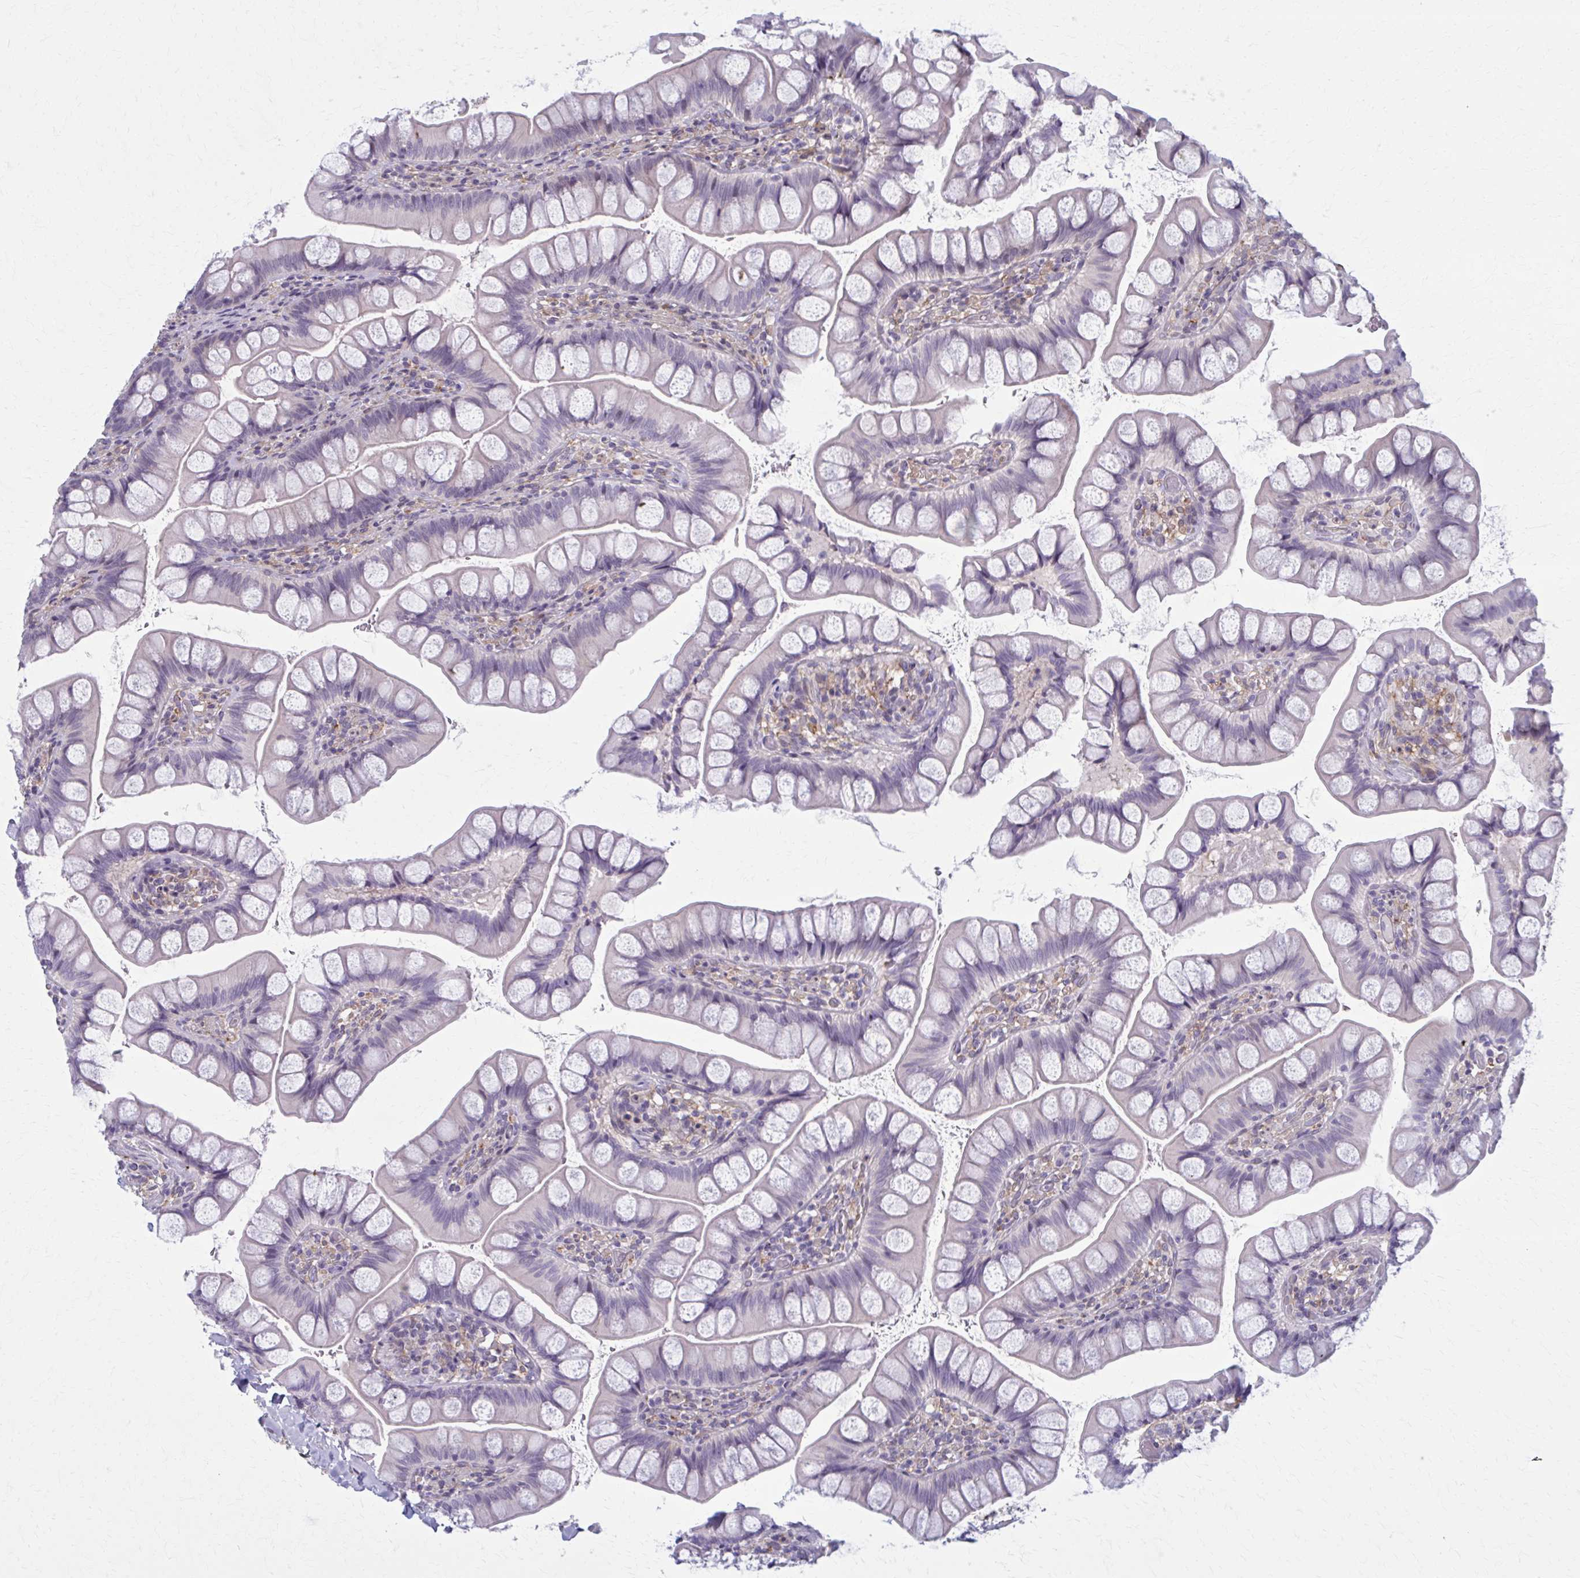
{"staining": {"intensity": "negative", "quantity": "none", "location": "none"}, "tissue": "small intestine", "cell_type": "Glandular cells", "image_type": "normal", "snomed": [{"axis": "morphology", "description": "Normal tissue, NOS"}, {"axis": "topography", "description": "Small intestine"}], "caption": "Immunohistochemical staining of unremarkable small intestine shows no significant positivity in glandular cells. Brightfield microscopy of immunohistochemistry stained with DAB (3,3'-diaminobenzidine) (brown) and hematoxylin (blue), captured at high magnification.", "gene": "NUMBL", "patient": {"sex": "male", "age": 70}}